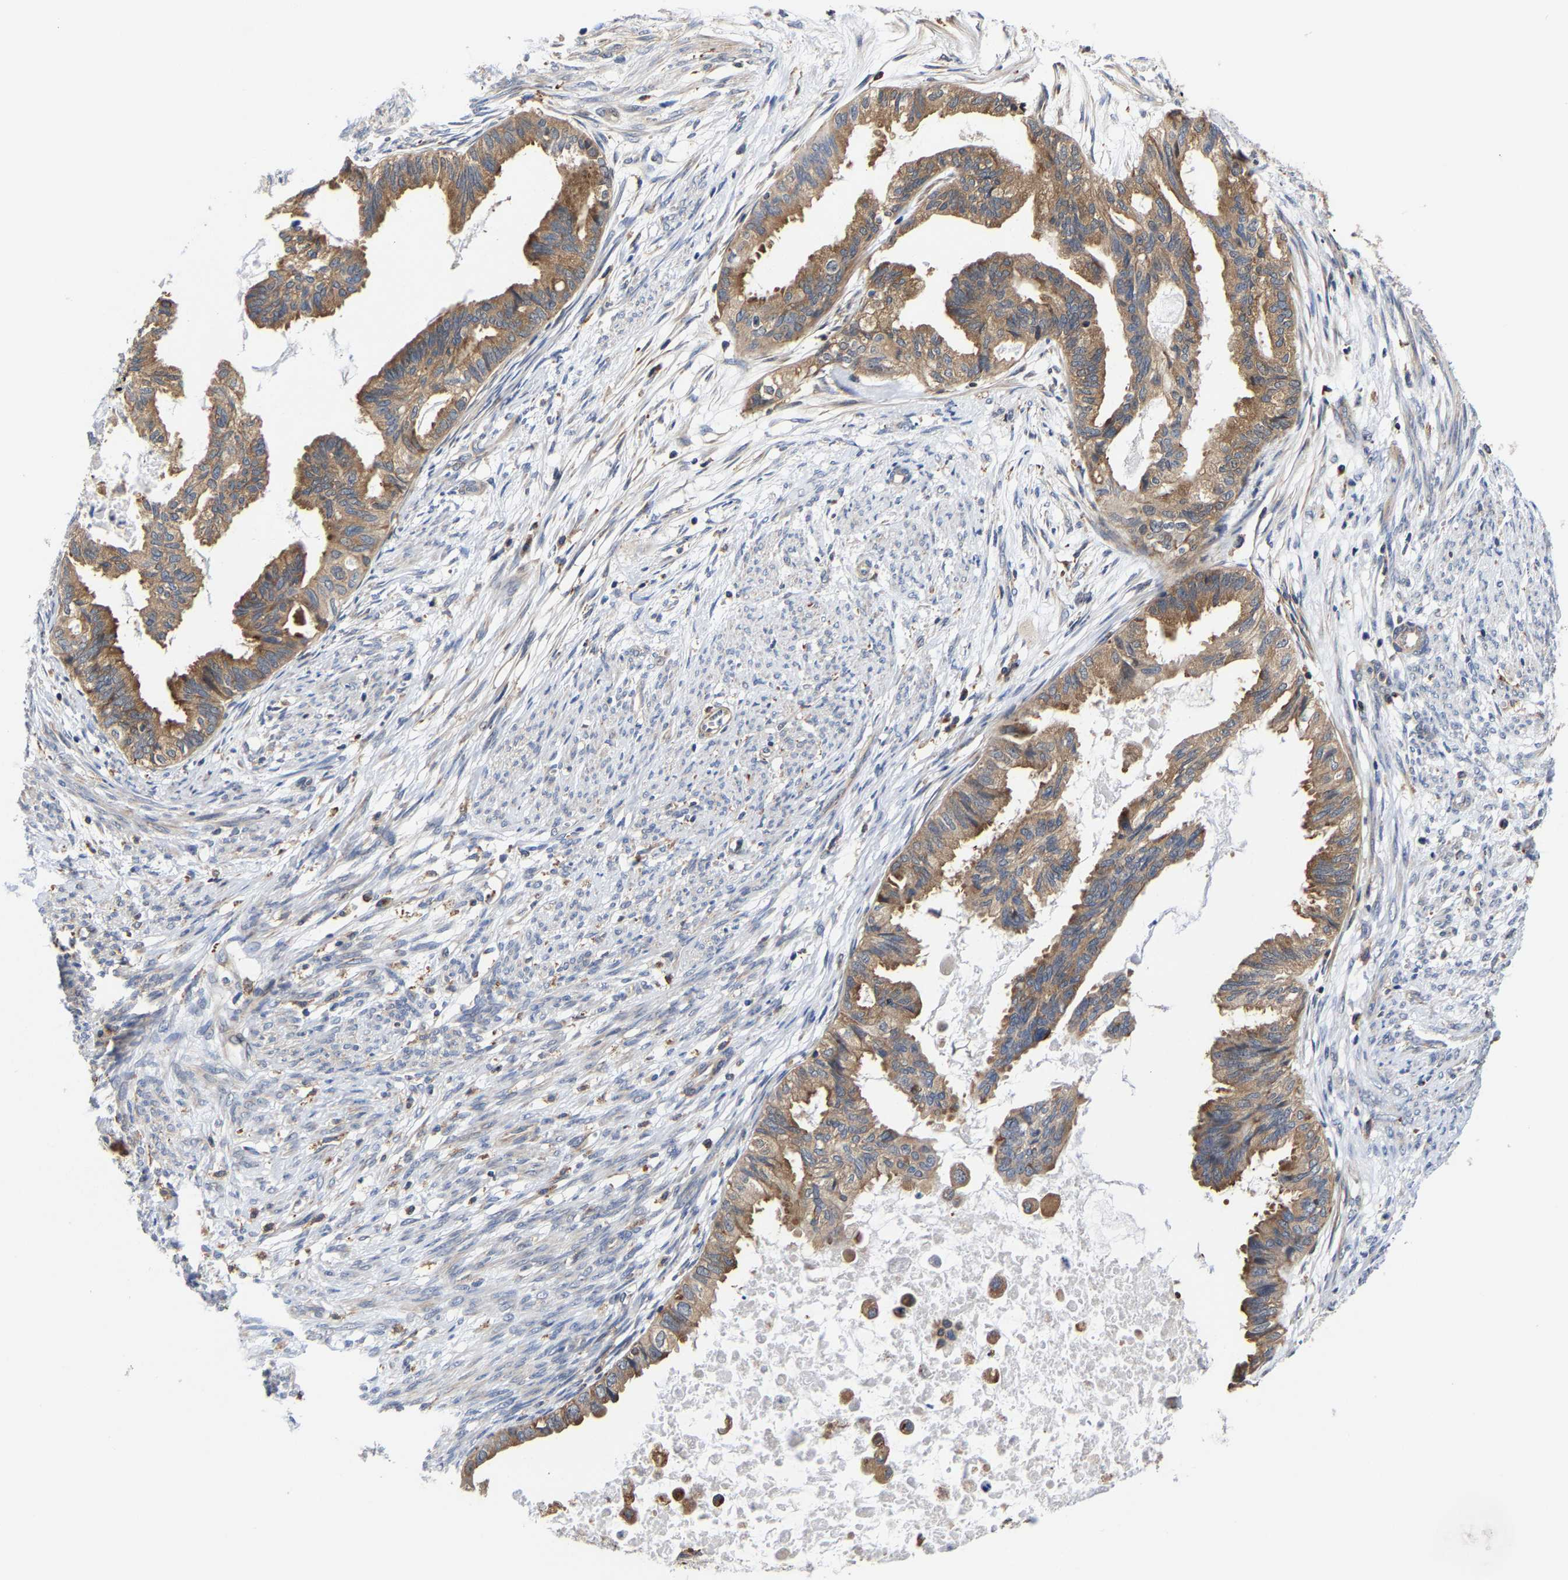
{"staining": {"intensity": "moderate", "quantity": ">75%", "location": "cytoplasmic/membranous"}, "tissue": "cervical cancer", "cell_type": "Tumor cells", "image_type": "cancer", "snomed": [{"axis": "morphology", "description": "Normal tissue, NOS"}, {"axis": "morphology", "description": "Adenocarcinoma, NOS"}, {"axis": "topography", "description": "Cervix"}, {"axis": "topography", "description": "Endometrium"}], "caption": "This histopathology image shows IHC staining of human cervical adenocarcinoma, with medium moderate cytoplasmic/membranous expression in about >75% of tumor cells.", "gene": "PFKFB3", "patient": {"sex": "female", "age": 86}}